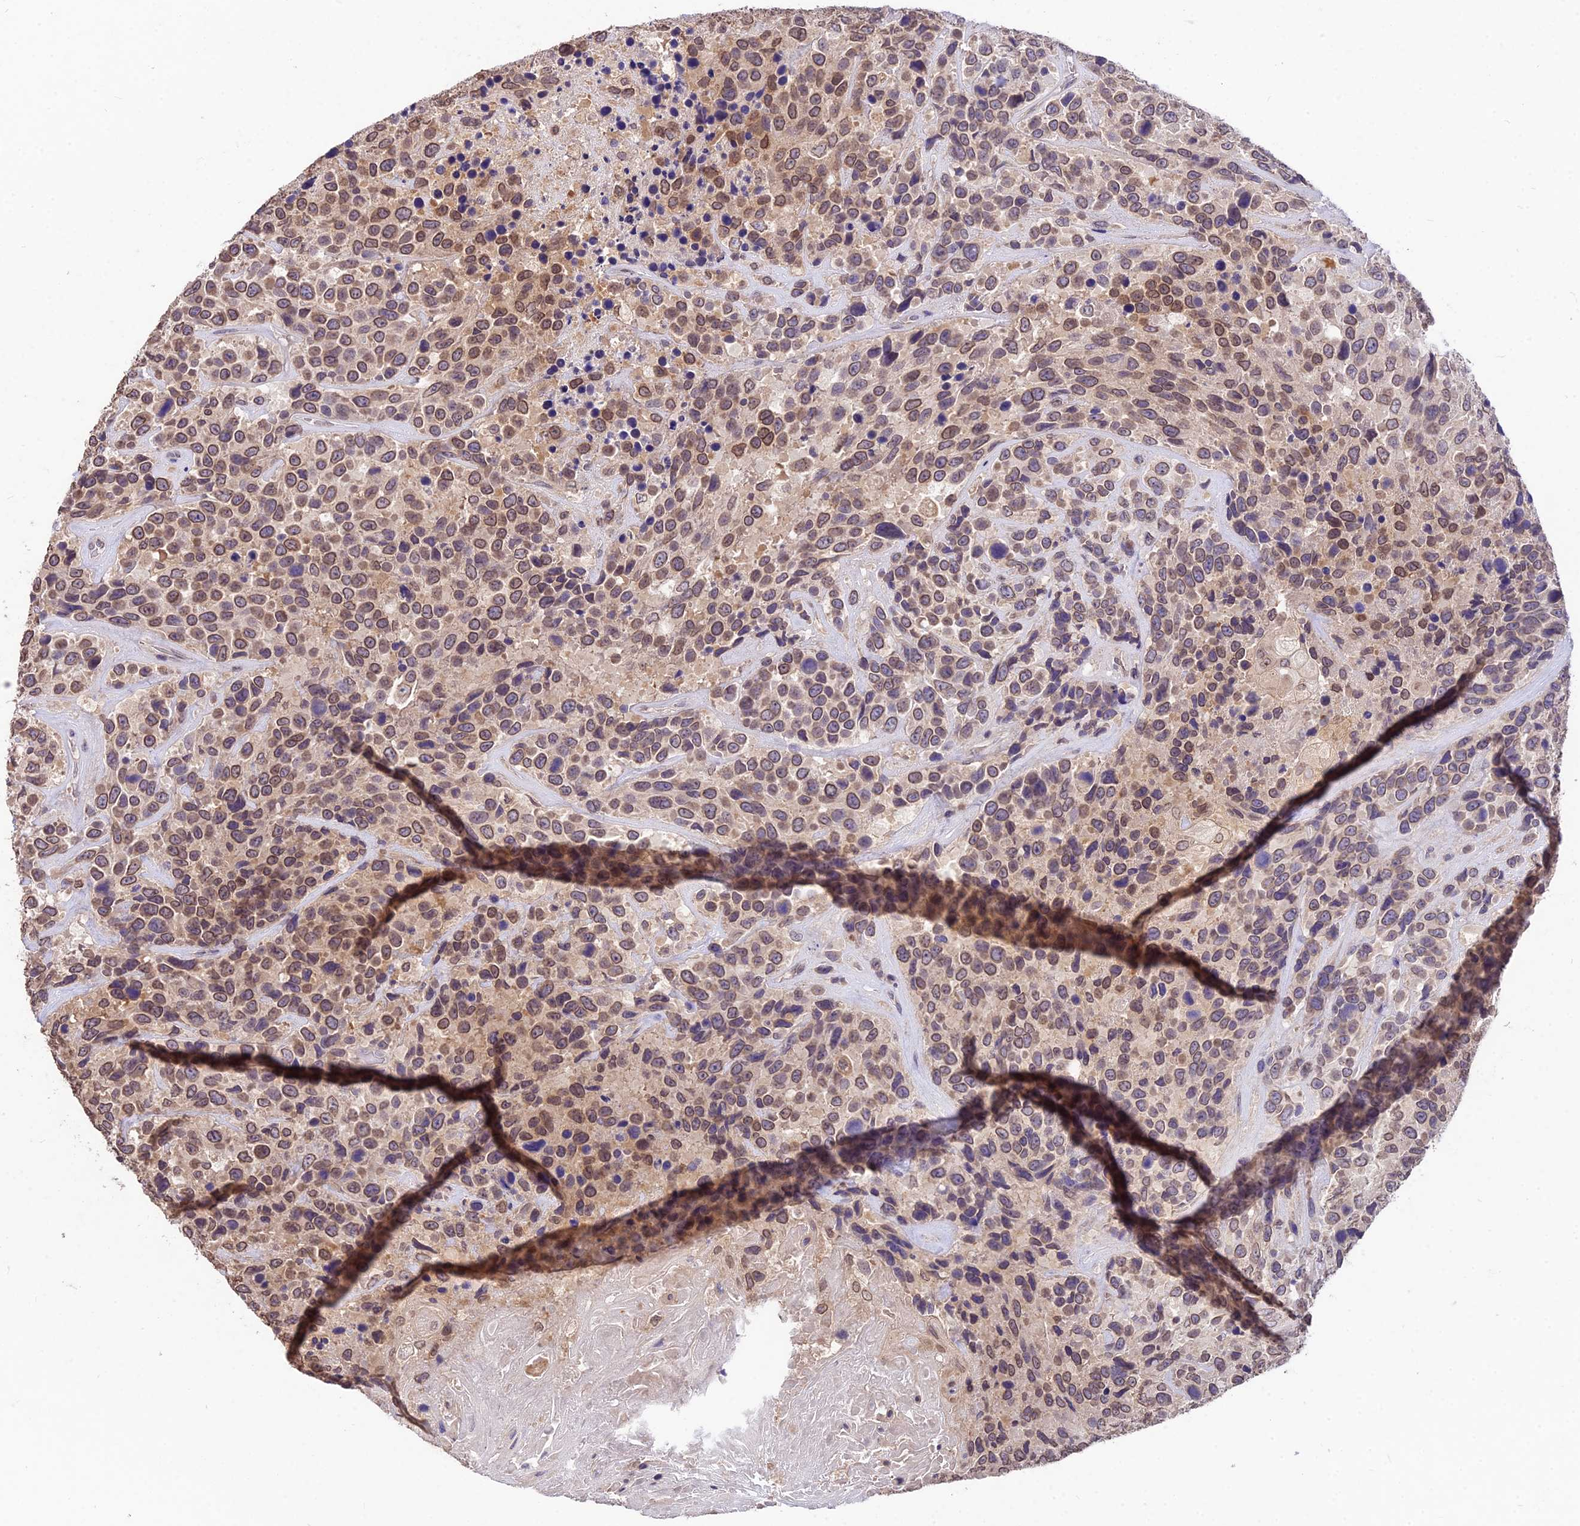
{"staining": {"intensity": "moderate", "quantity": ">75%", "location": "cytoplasmic/membranous,nuclear"}, "tissue": "urothelial cancer", "cell_type": "Tumor cells", "image_type": "cancer", "snomed": [{"axis": "morphology", "description": "Urothelial carcinoma, High grade"}, {"axis": "topography", "description": "Urinary bladder"}], "caption": "High-grade urothelial carcinoma stained with a brown dye reveals moderate cytoplasmic/membranous and nuclear positive positivity in approximately >75% of tumor cells.", "gene": "PGK1", "patient": {"sex": "female", "age": 70}}